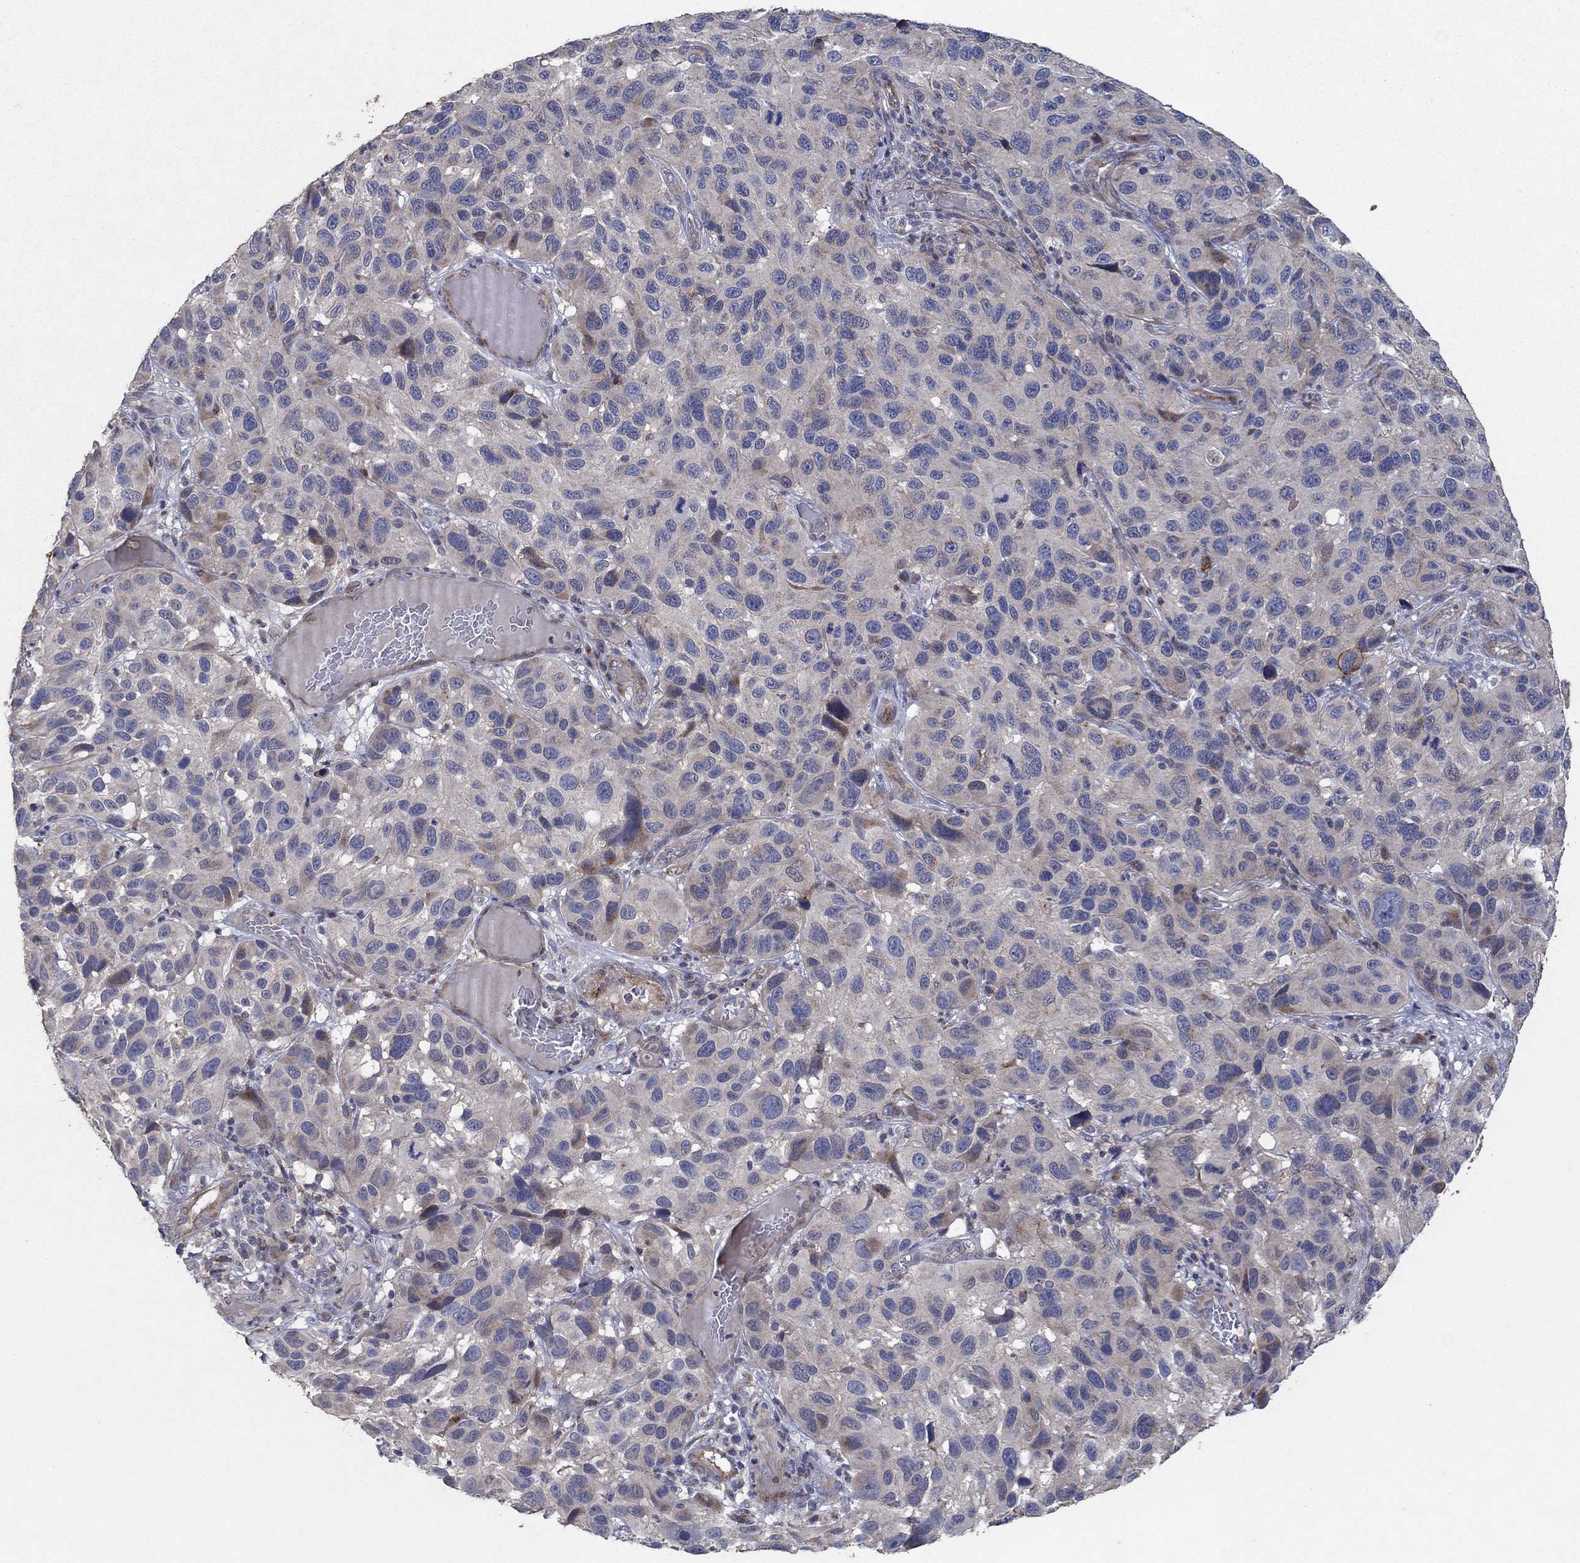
{"staining": {"intensity": "strong", "quantity": "<25%", "location": "cytoplasmic/membranous"}, "tissue": "melanoma", "cell_type": "Tumor cells", "image_type": "cancer", "snomed": [{"axis": "morphology", "description": "Malignant melanoma, NOS"}, {"axis": "topography", "description": "Skin"}], "caption": "Immunohistochemical staining of human malignant melanoma reveals strong cytoplasmic/membranous protein positivity in about <25% of tumor cells. (Brightfield microscopy of DAB IHC at high magnification).", "gene": "FRG1", "patient": {"sex": "male", "age": 53}}